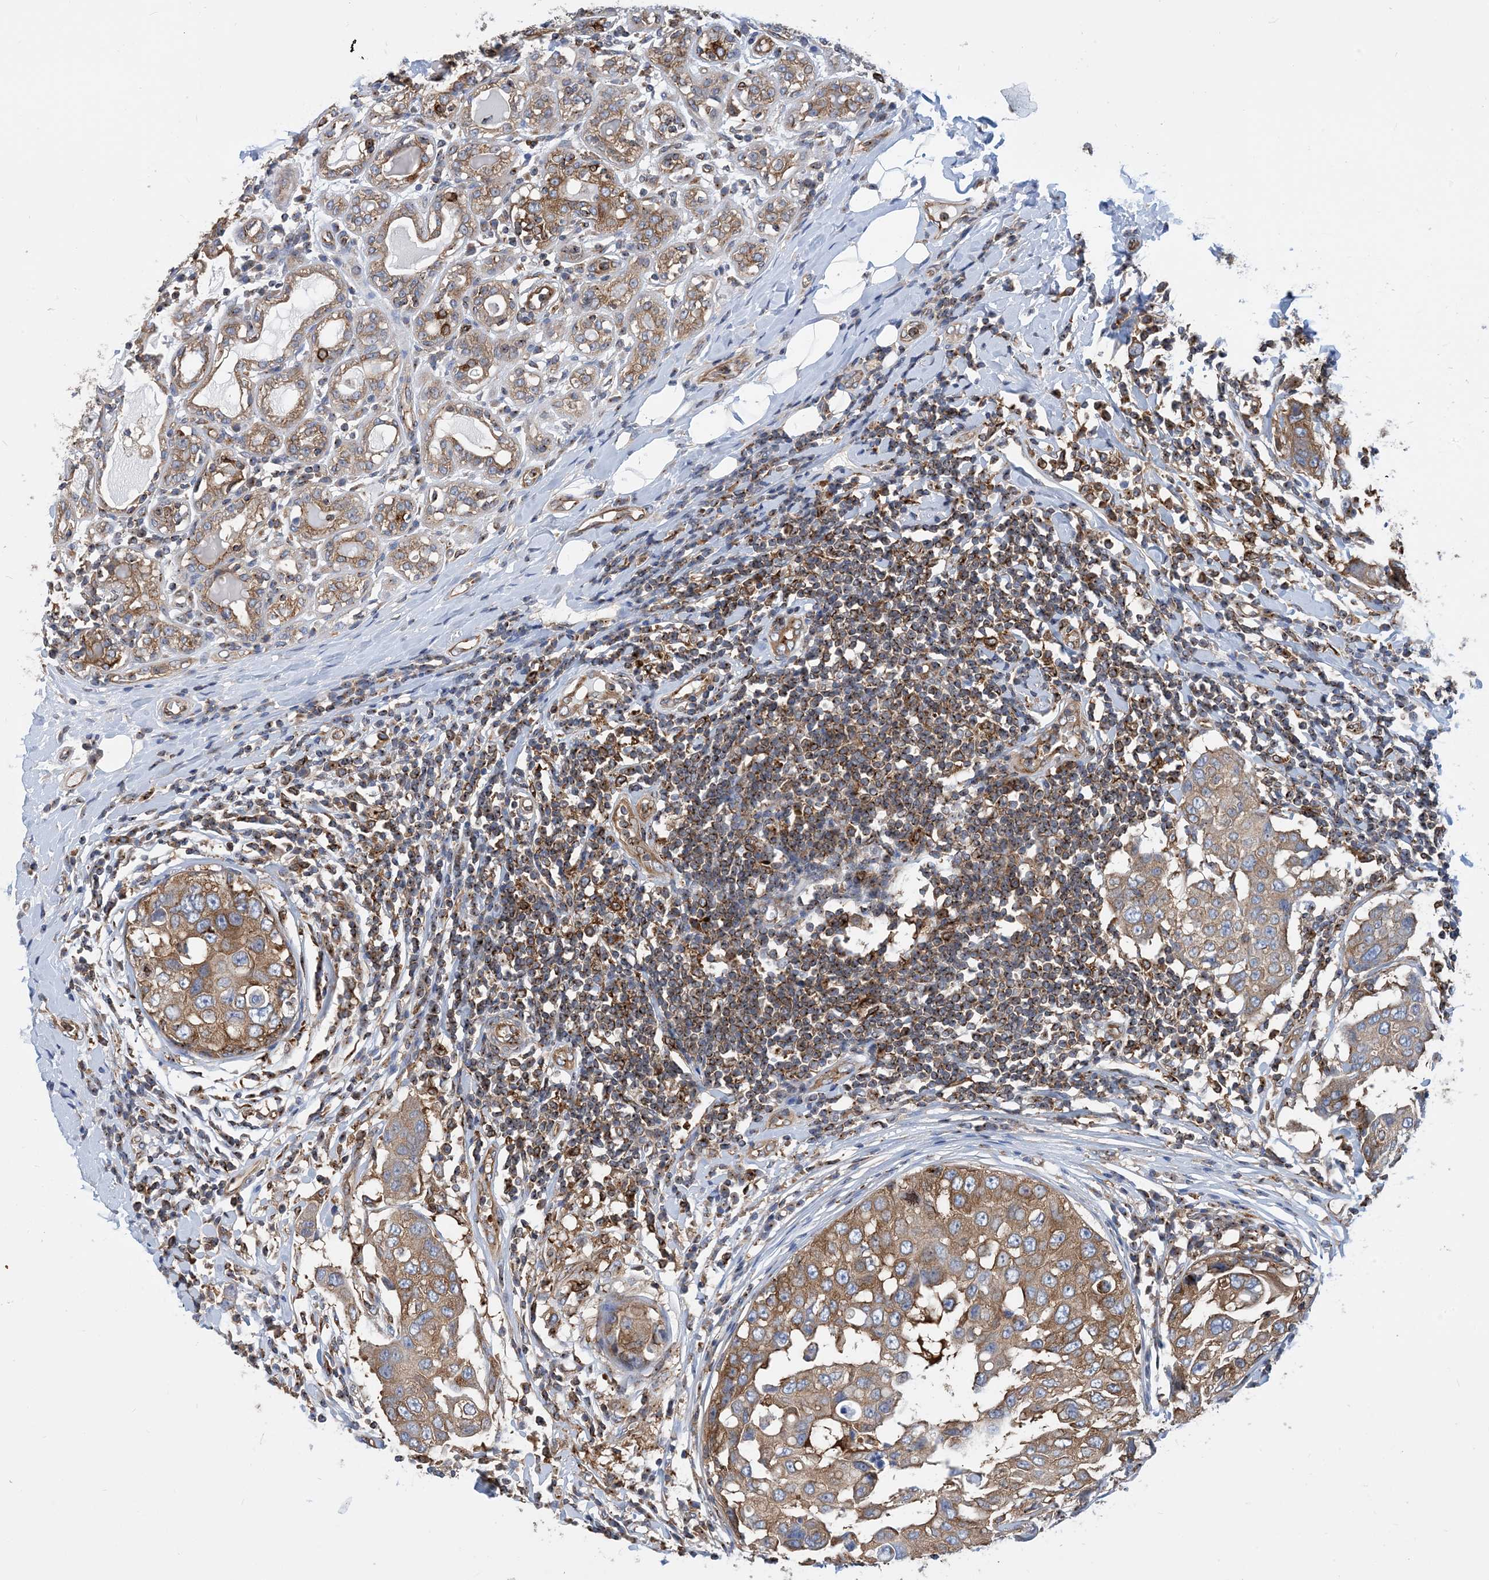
{"staining": {"intensity": "moderate", "quantity": ">75%", "location": "cytoplasmic/membranous"}, "tissue": "breast cancer", "cell_type": "Tumor cells", "image_type": "cancer", "snomed": [{"axis": "morphology", "description": "Duct carcinoma"}, {"axis": "topography", "description": "Breast"}], "caption": "About >75% of tumor cells in intraductal carcinoma (breast) demonstrate moderate cytoplasmic/membranous protein expression as visualized by brown immunohistochemical staining.", "gene": "DYNC1LI1", "patient": {"sex": "female", "age": 27}}